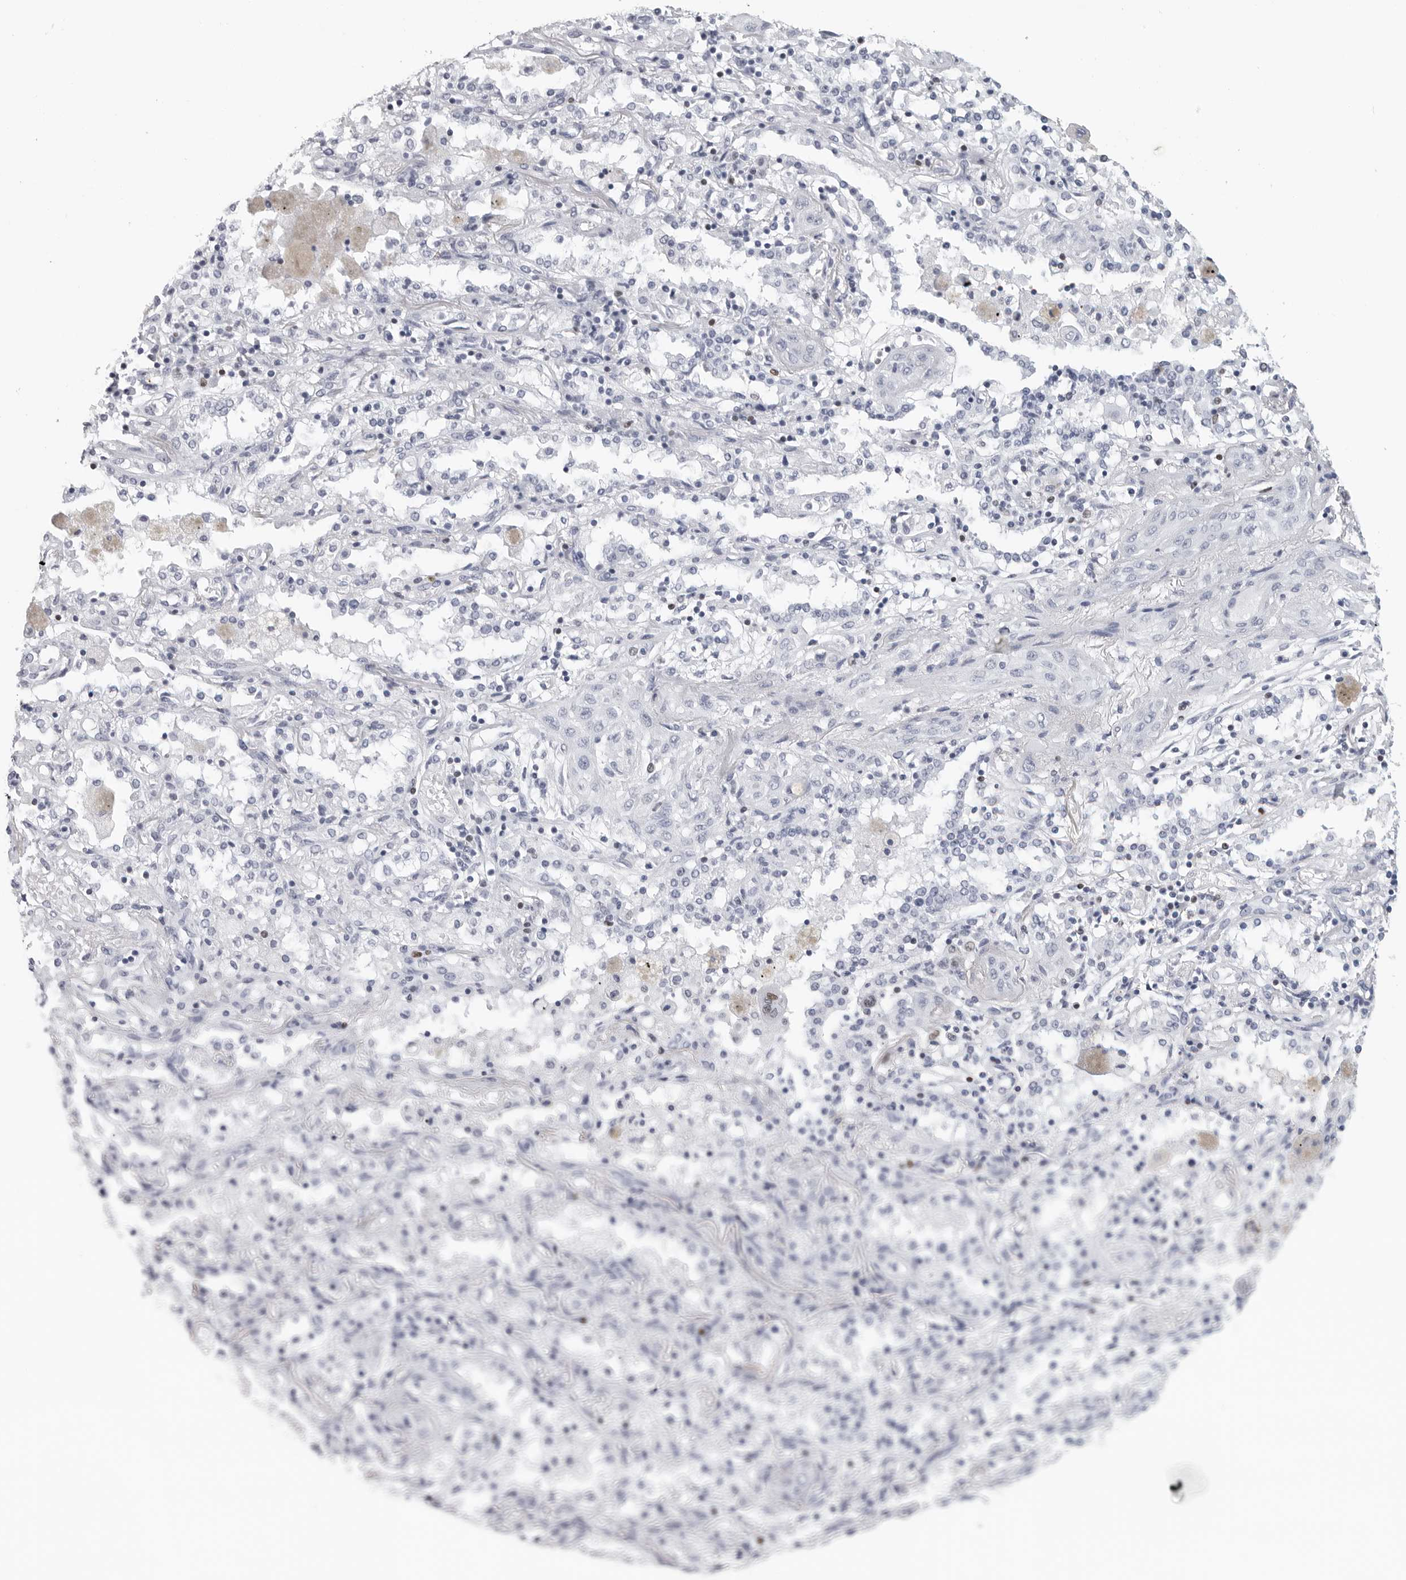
{"staining": {"intensity": "negative", "quantity": "none", "location": "none"}, "tissue": "lung cancer", "cell_type": "Tumor cells", "image_type": "cancer", "snomed": [{"axis": "morphology", "description": "Squamous cell carcinoma, NOS"}, {"axis": "topography", "description": "Lung"}], "caption": "High power microscopy micrograph of an immunohistochemistry histopathology image of lung cancer, revealing no significant expression in tumor cells. (Brightfield microscopy of DAB (3,3'-diaminobenzidine) IHC at high magnification).", "gene": "SATB2", "patient": {"sex": "female", "age": 47}}